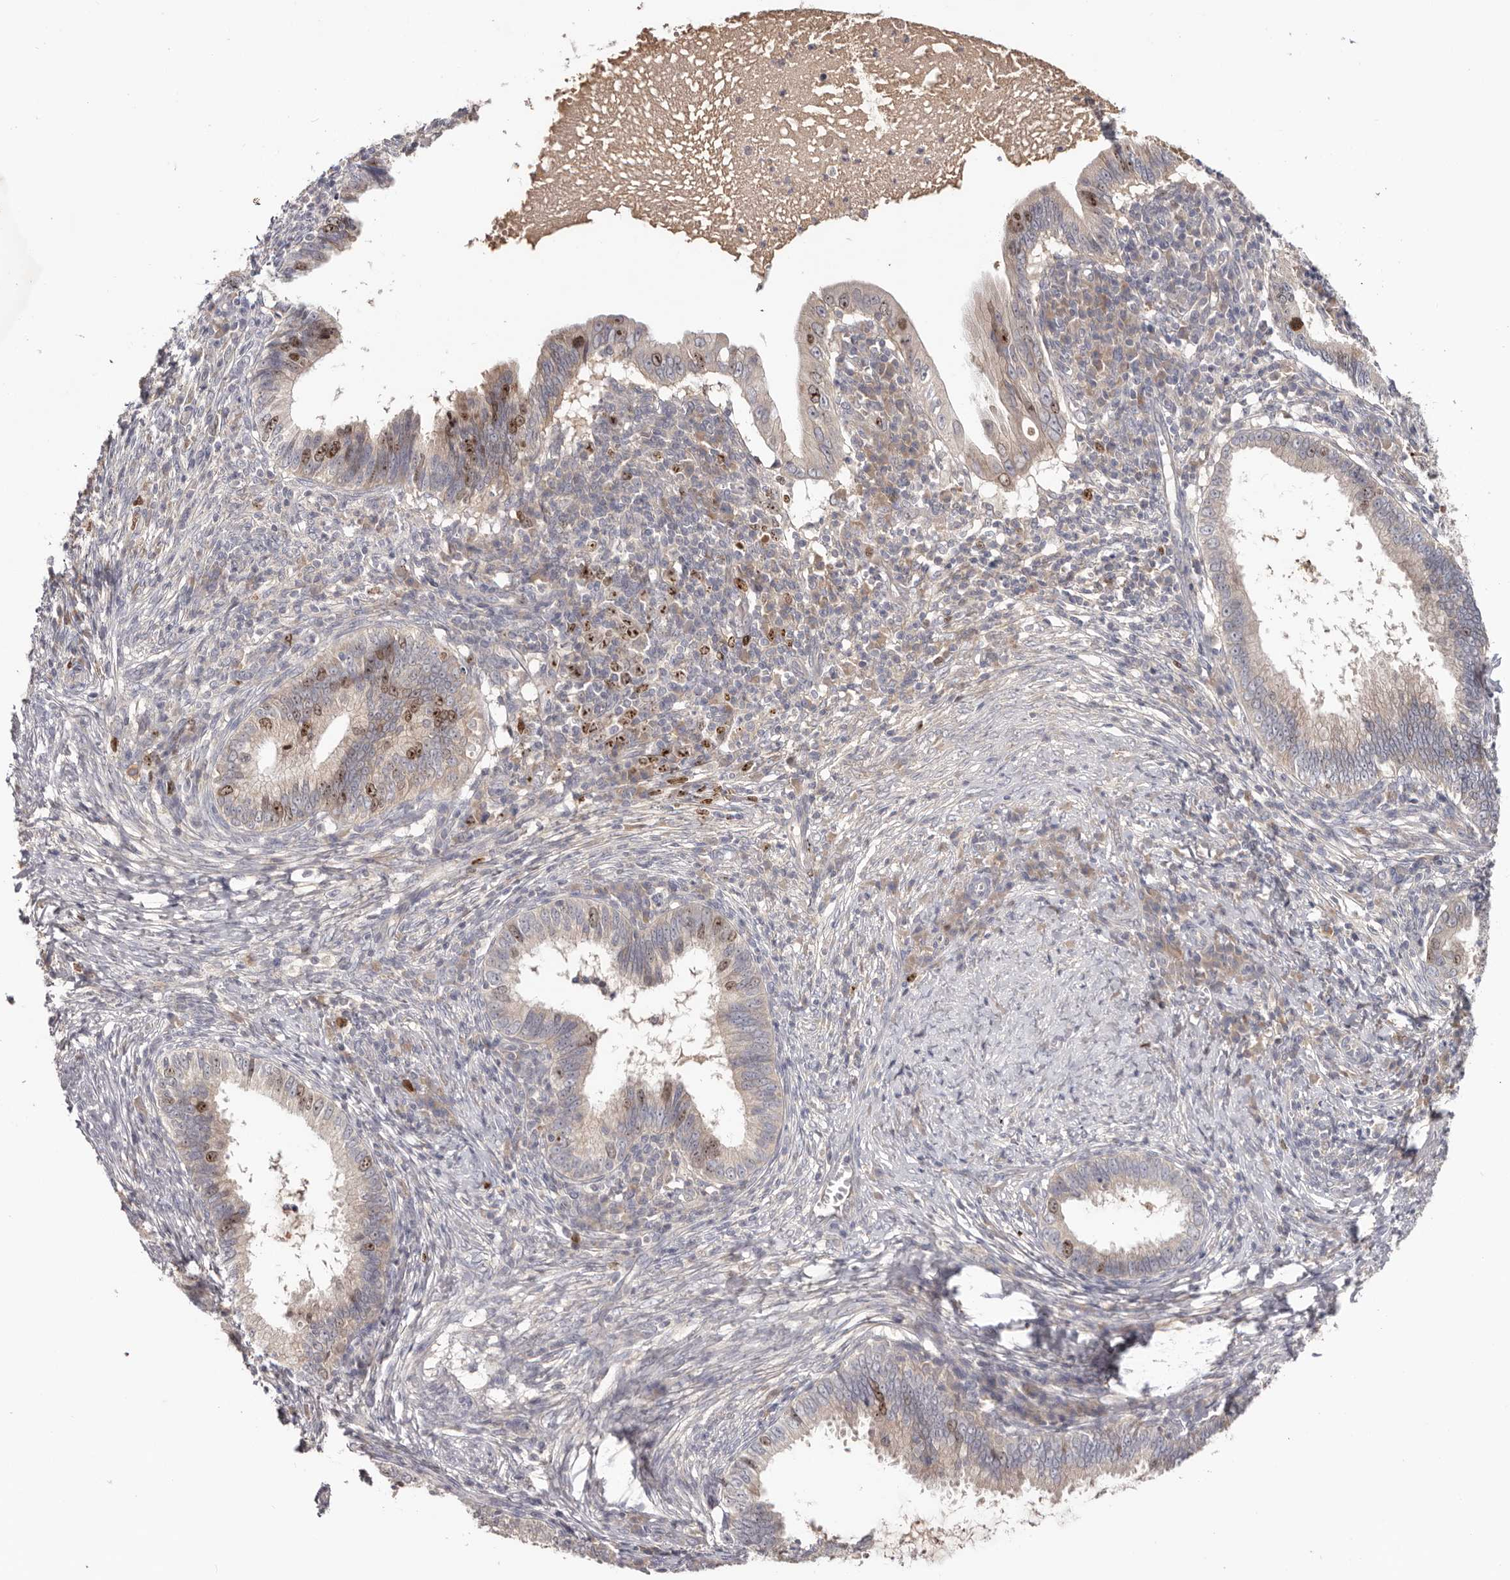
{"staining": {"intensity": "moderate", "quantity": "25%-75%", "location": "nuclear"}, "tissue": "cervical cancer", "cell_type": "Tumor cells", "image_type": "cancer", "snomed": [{"axis": "morphology", "description": "Adenocarcinoma, NOS"}, {"axis": "topography", "description": "Cervix"}], "caption": "High-magnification brightfield microscopy of cervical adenocarcinoma stained with DAB (brown) and counterstained with hematoxylin (blue). tumor cells exhibit moderate nuclear positivity is appreciated in about25%-75% of cells.", "gene": "CCDC190", "patient": {"sex": "female", "age": 36}}